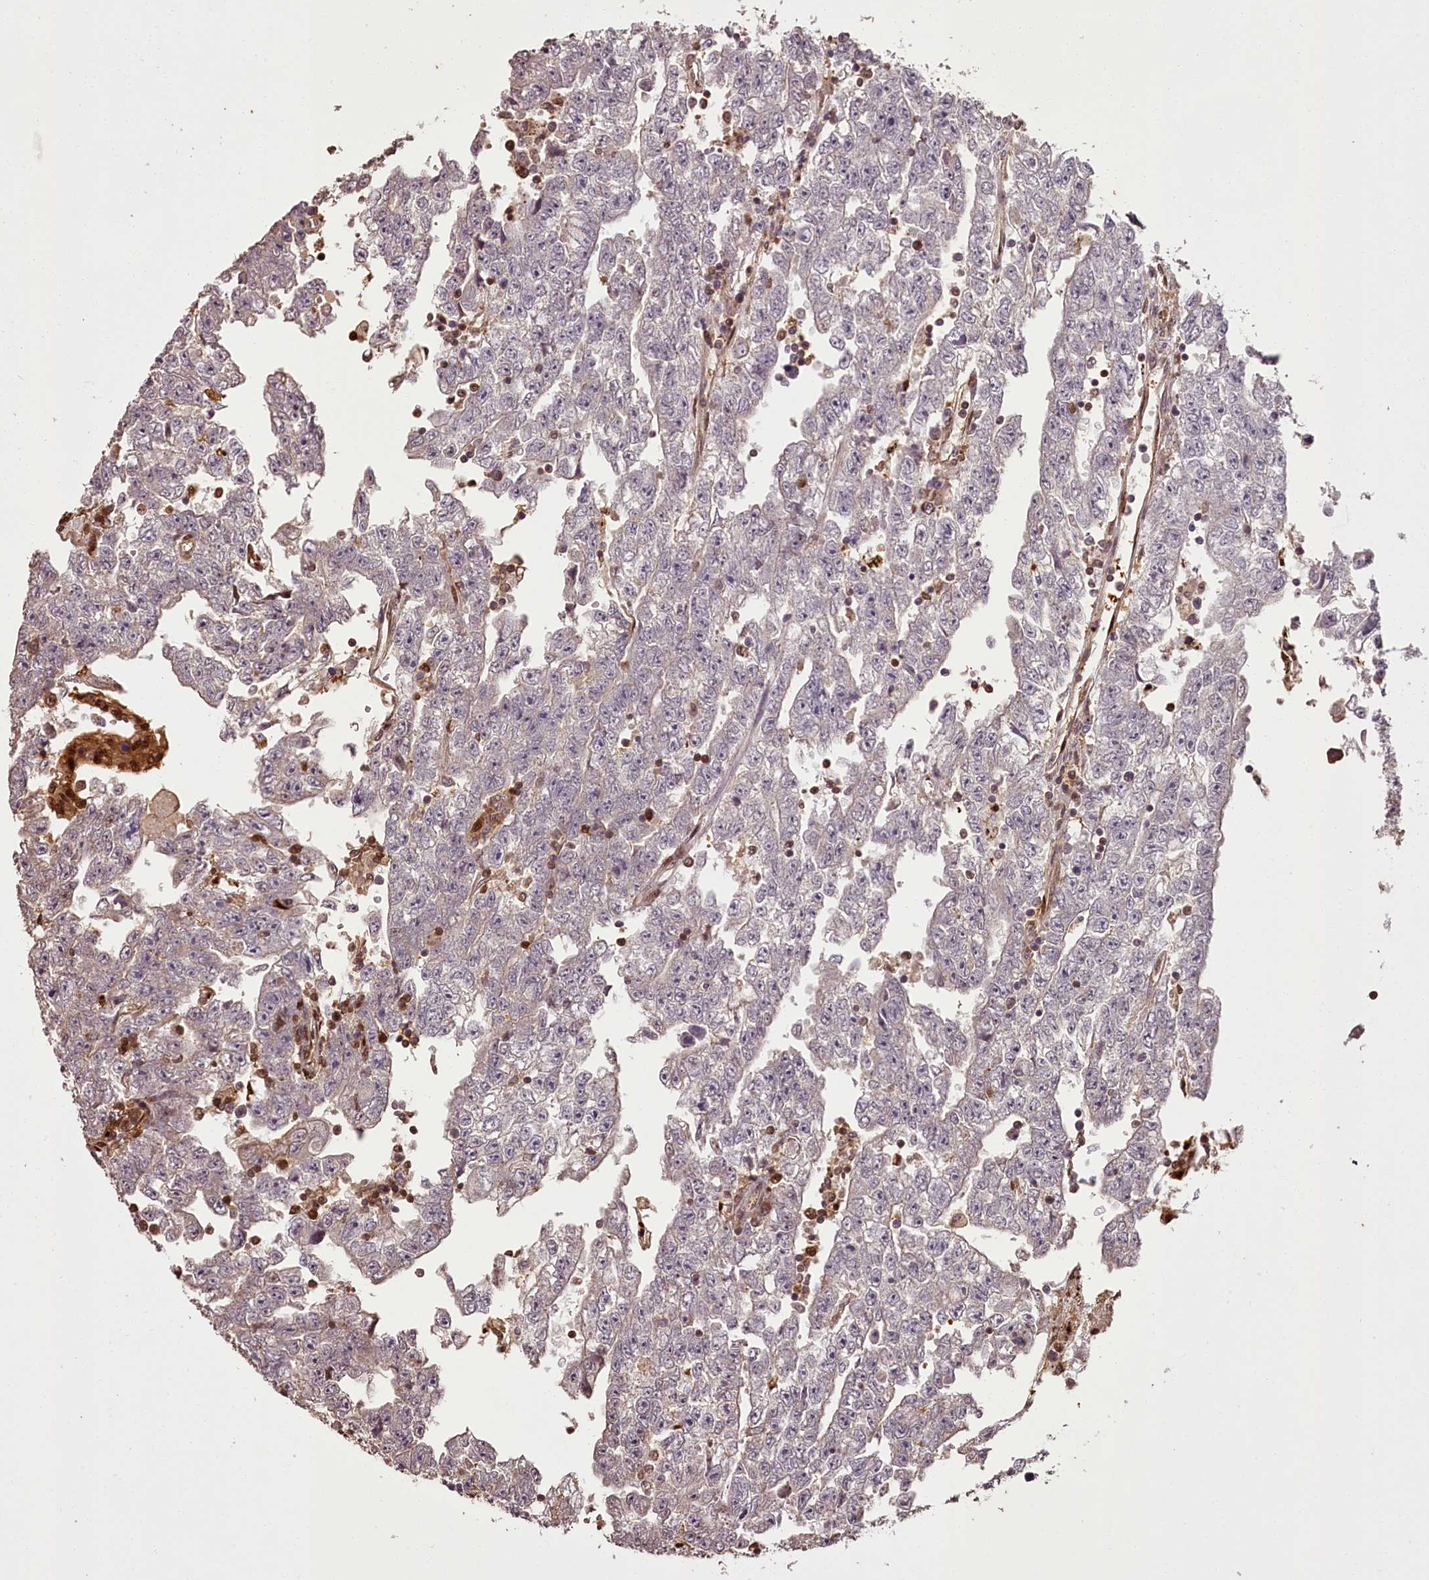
{"staining": {"intensity": "weak", "quantity": "25%-75%", "location": "cytoplasmic/membranous"}, "tissue": "testis cancer", "cell_type": "Tumor cells", "image_type": "cancer", "snomed": [{"axis": "morphology", "description": "Carcinoma, Embryonal, NOS"}, {"axis": "topography", "description": "Testis"}], "caption": "Brown immunohistochemical staining in embryonal carcinoma (testis) shows weak cytoplasmic/membranous positivity in about 25%-75% of tumor cells.", "gene": "NPRL2", "patient": {"sex": "male", "age": 25}}